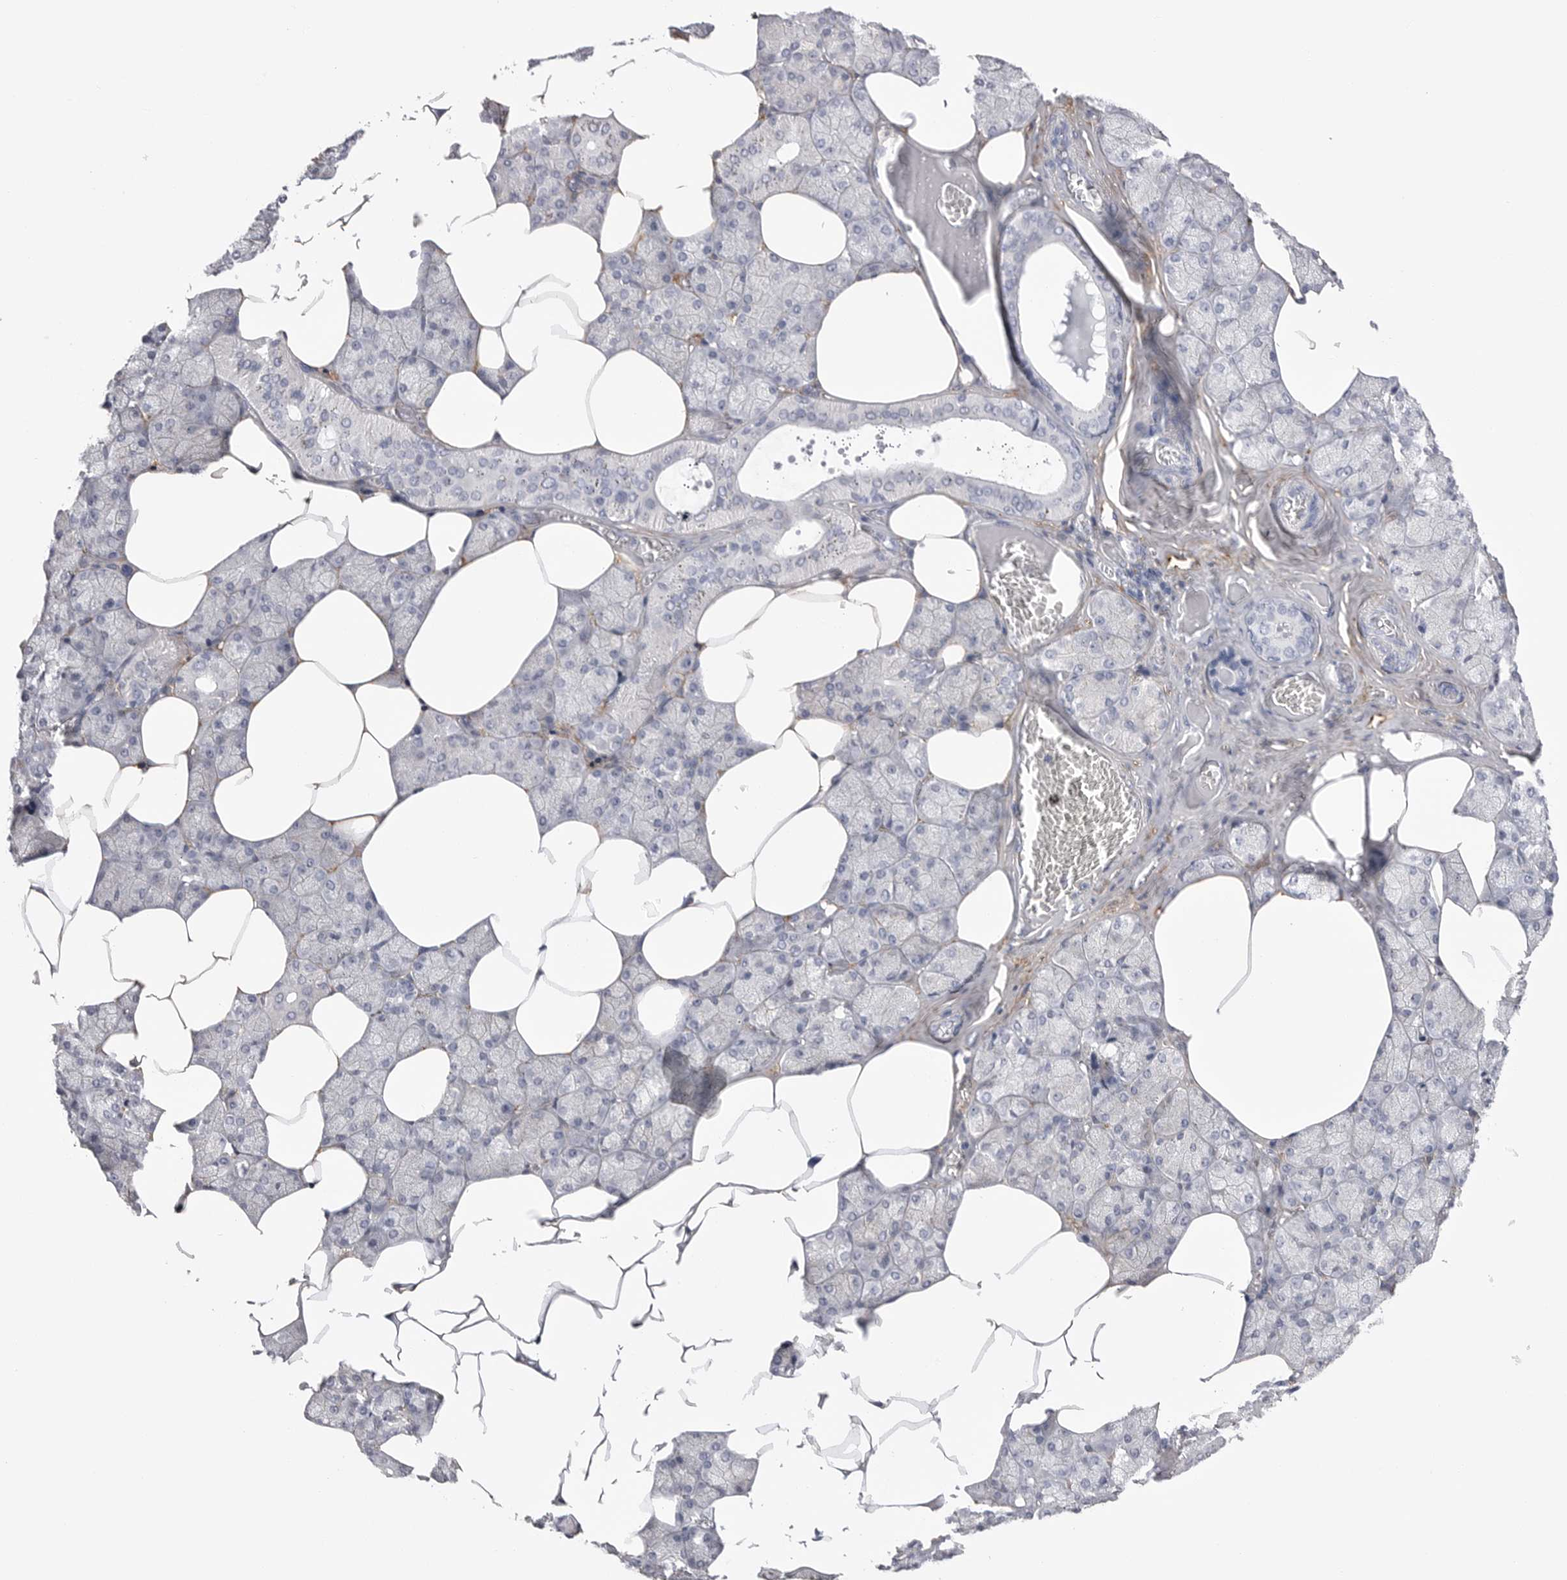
{"staining": {"intensity": "negative", "quantity": "none", "location": "none"}, "tissue": "salivary gland", "cell_type": "Glandular cells", "image_type": "normal", "snomed": [{"axis": "morphology", "description": "Normal tissue, NOS"}, {"axis": "topography", "description": "Salivary gland"}], "caption": "This is an immunohistochemistry photomicrograph of benign salivary gland. There is no staining in glandular cells.", "gene": "AKAP12", "patient": {"sex": "male", "age": 62}}